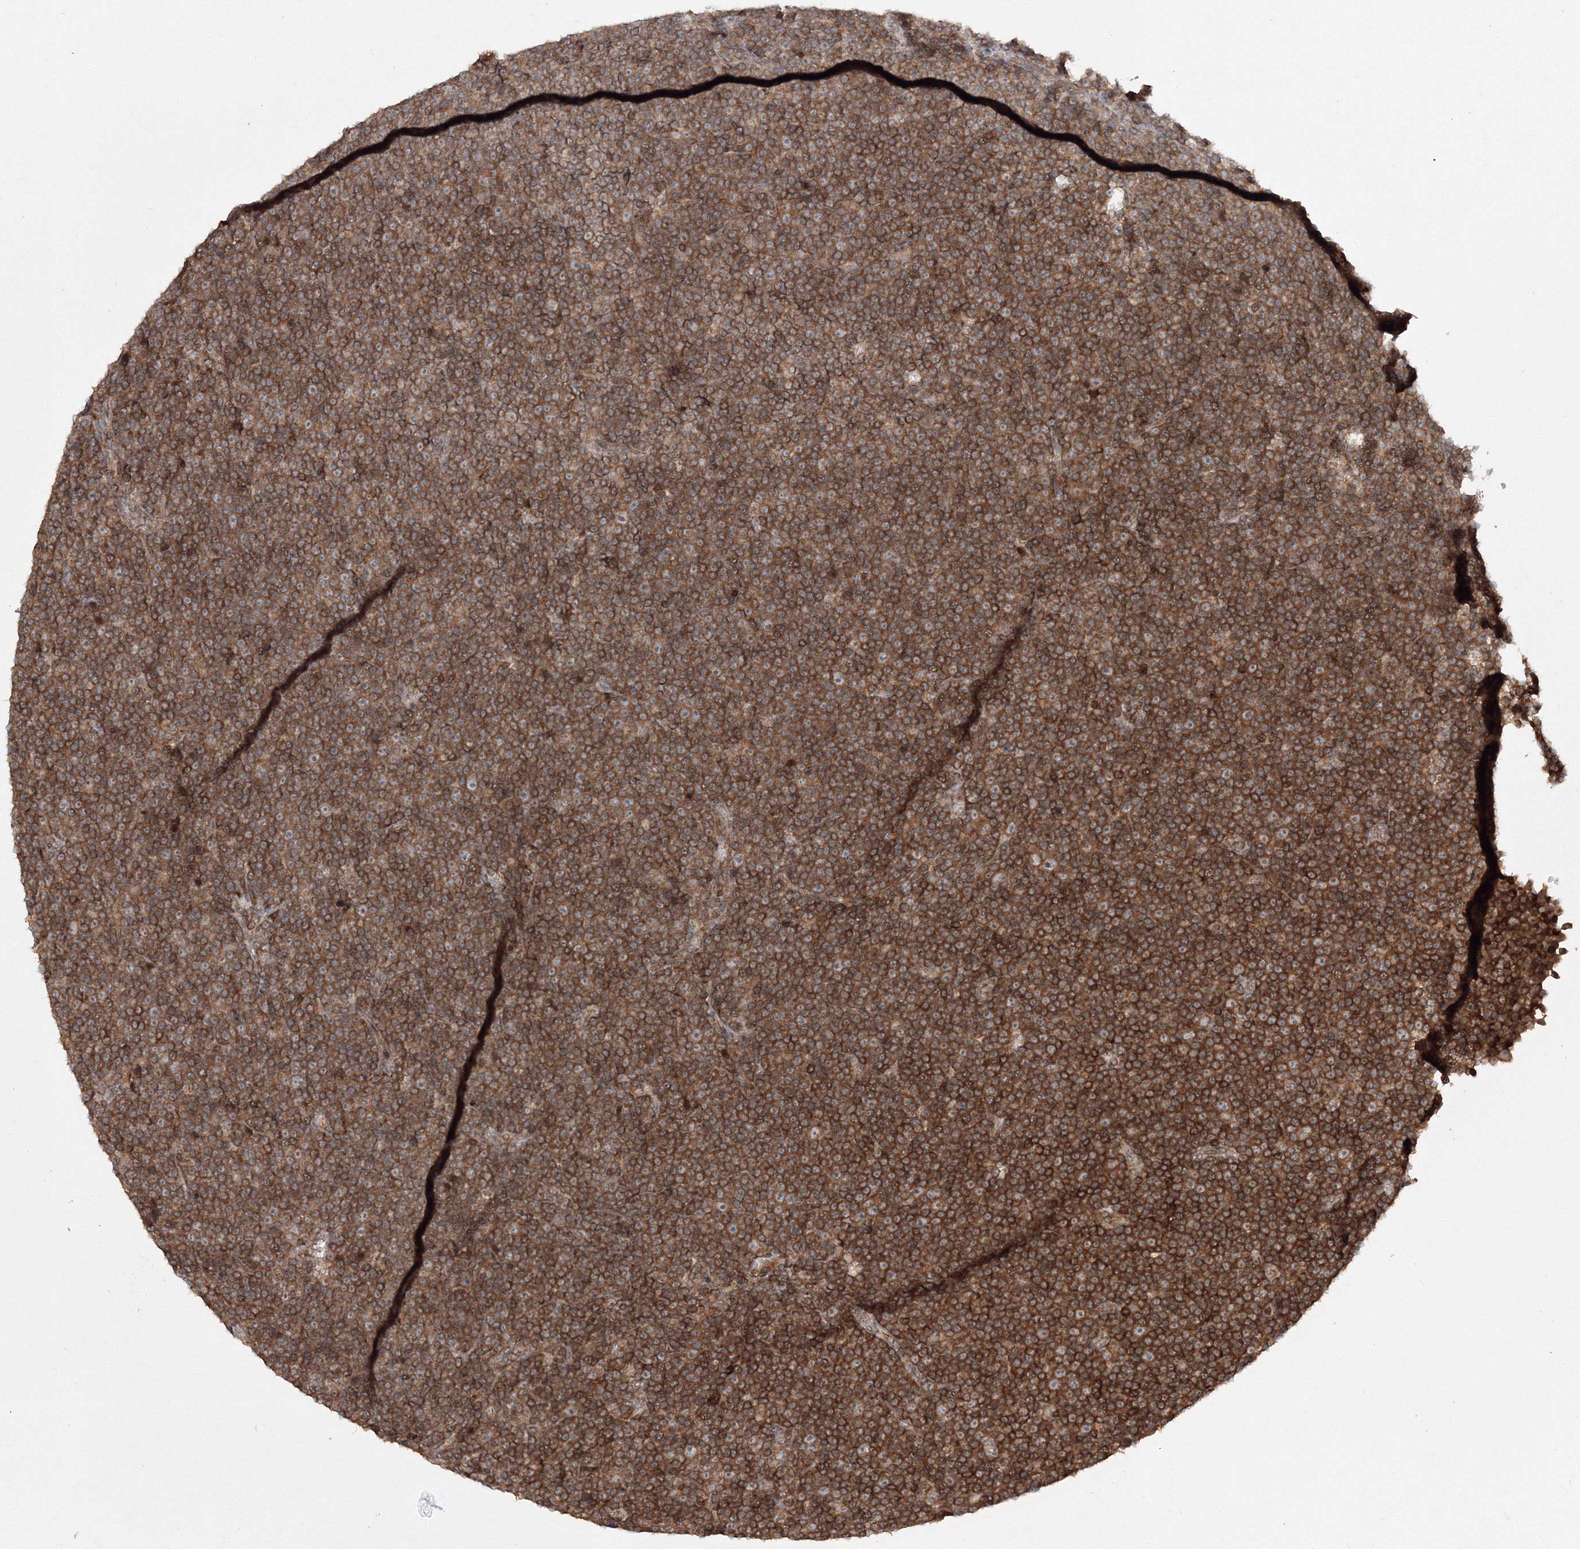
{"staining": {"intensity": "moderate", "quantity": ">75%", "location": "cytoplasmic/membranous"}, "tissue": "lymphoma", "cell_type": "Tumor cells", "image_type": "cancer", "snomed": [{"axis": "morphology", "description": "Malignant lymphoma, non-Hodgkin's type, Low grade"}, {"axis": "topography", "description": "Lymph node"}], "caption": "Immunohistochemical staining of lymphoma demonstrates medium levels of moderate cytoplasmic/membranous protein expression in approximately >75% of tumor cells.", "gene": "MKRN2", "patient": {"sex": "female", "age": 67}}